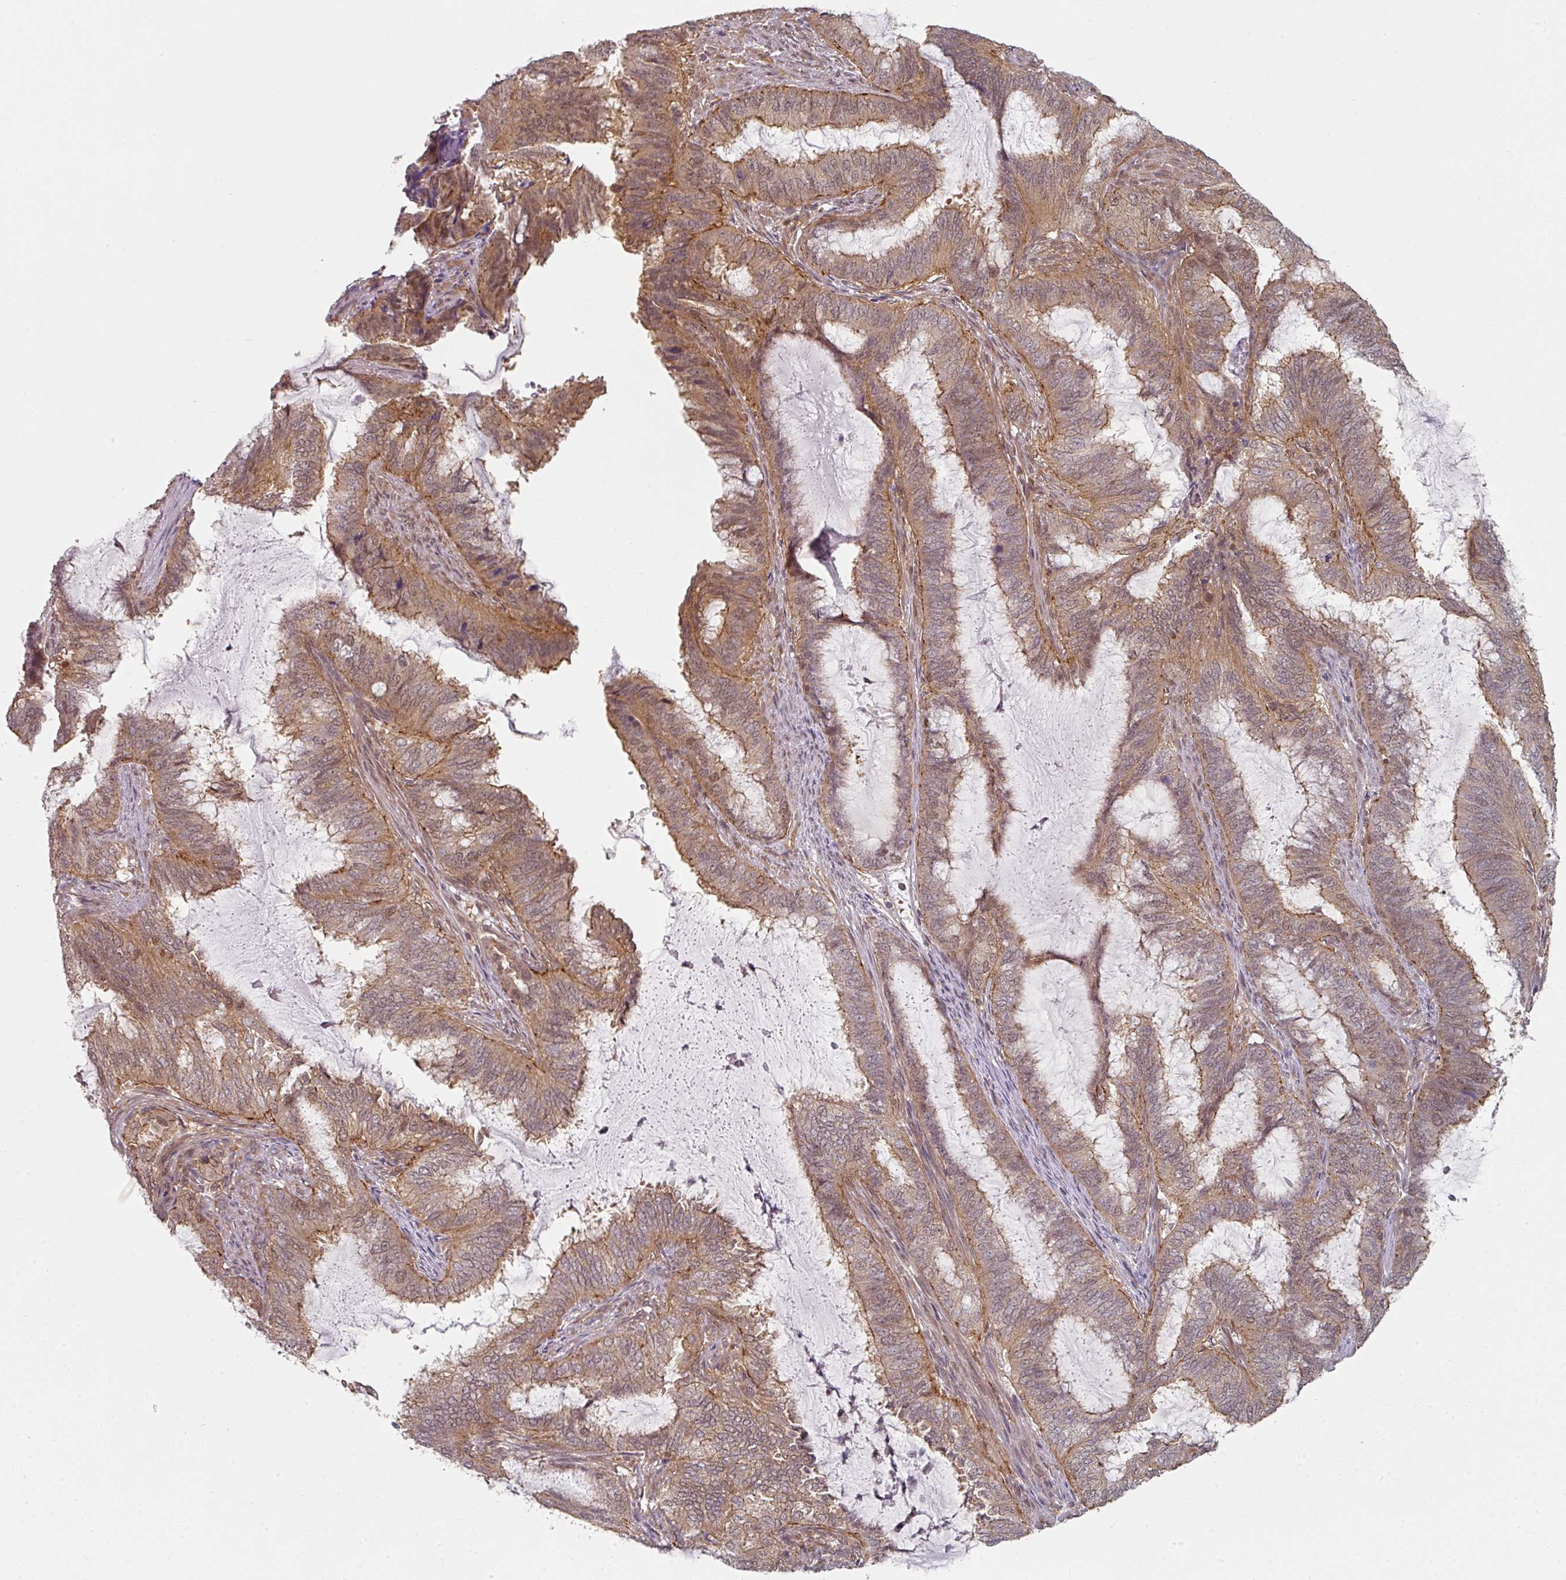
{"staining": {"intensity": "moderate", "quantity": ">75%", "location": "cytoplasmic/membranous,nuclear"}, "tissue": "endometrial cancer", "cell_type": "Tumor cells", "image_type": "cancer", "snomed": [{"axis": "morphology", "description": "Adenocarcinoma, NOS"}, {"axis": "topography", "description": "Endometrium"}], "caption": "The photomicrograph shows a brown stain indicating the presence of a protein in the cytoplasmic/membranous and nuclear of tumor cells in endometrial cancer (adenocarcinoma).", "gene": "PSME3IP1", "patient": {"sex": "female", "age": 51}}